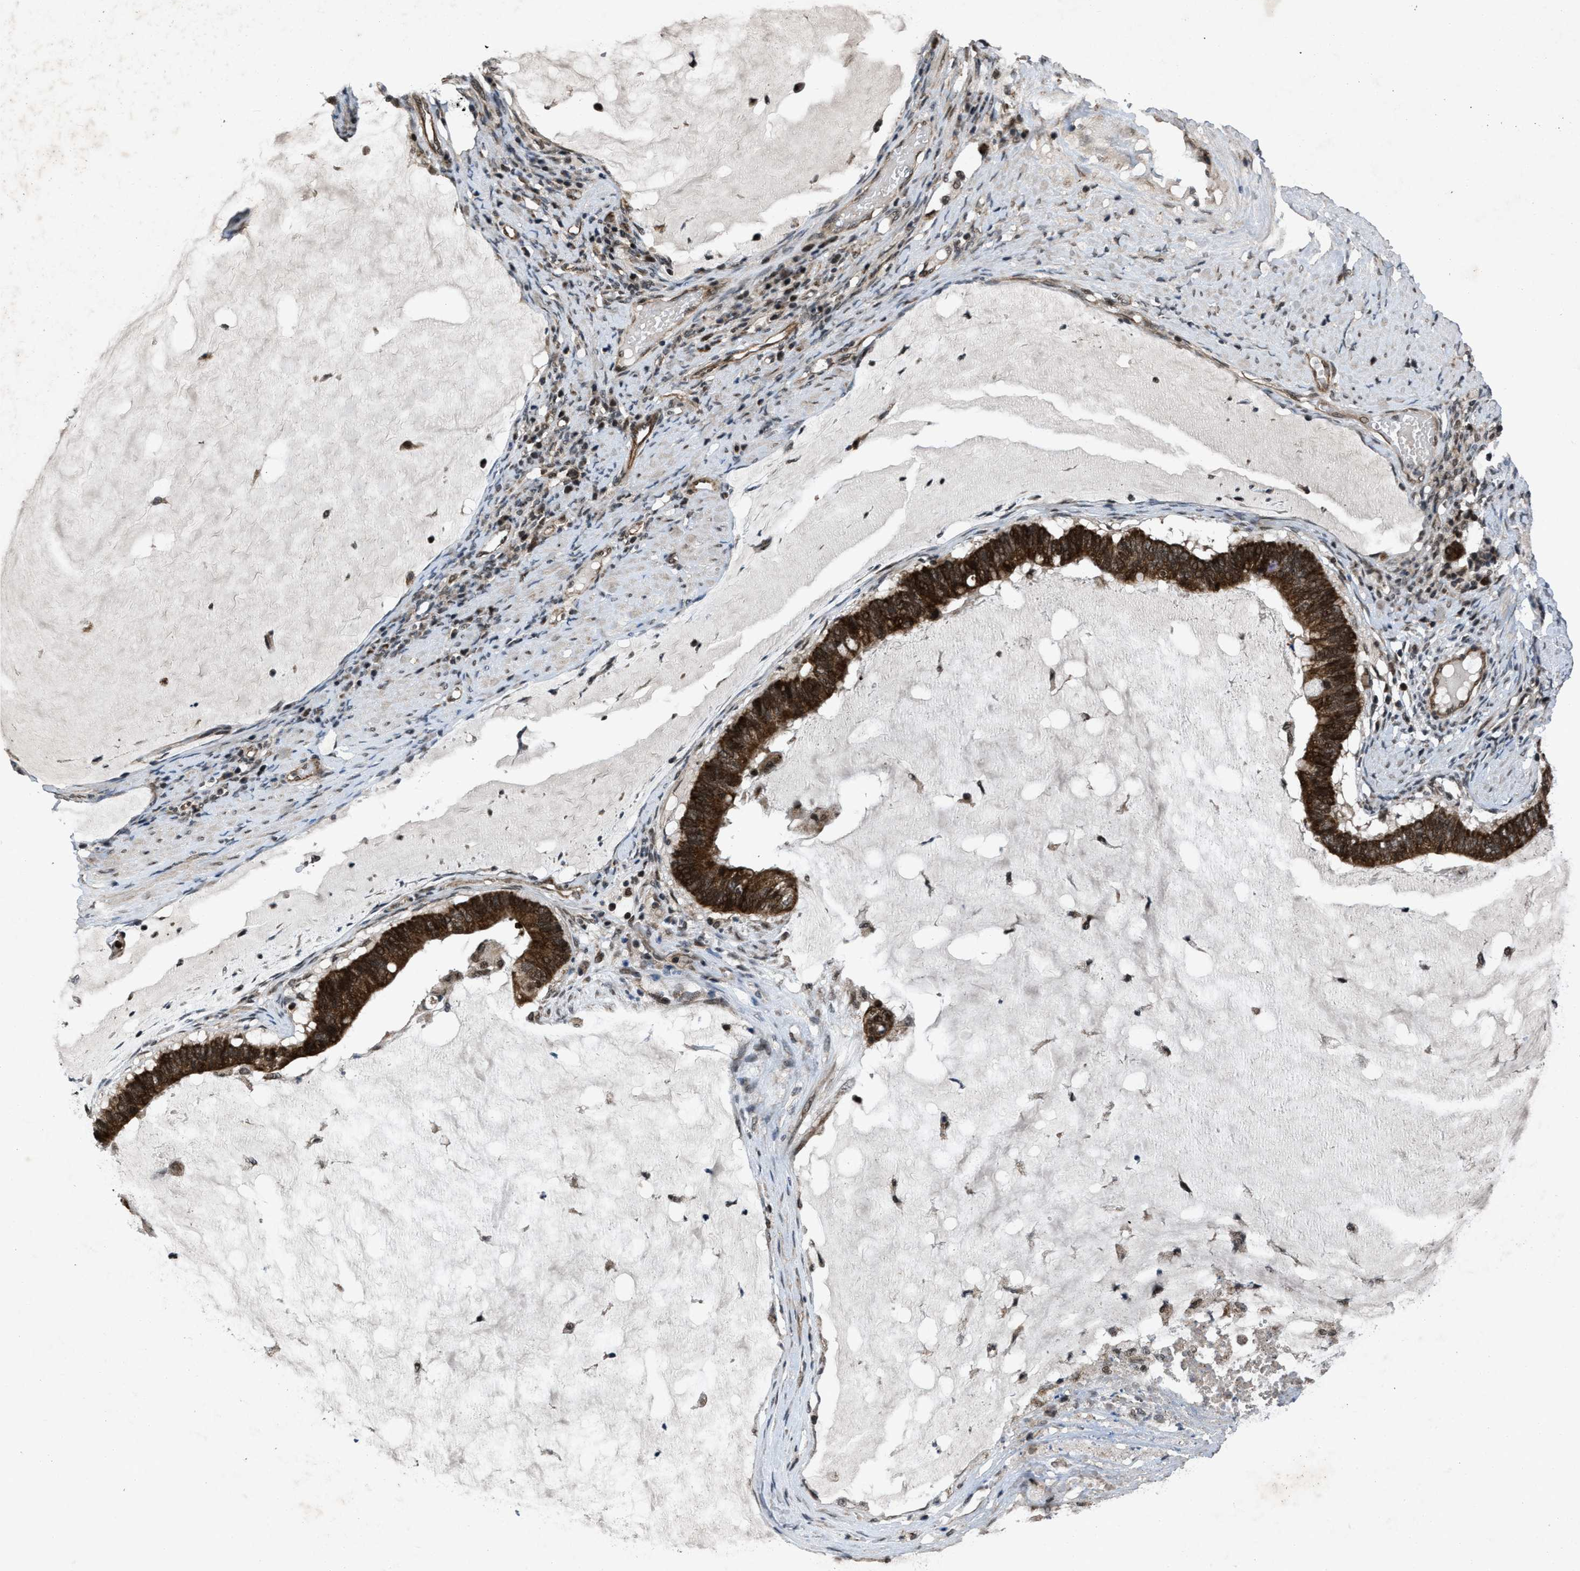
{"staining": {"intensity": "strong", "quantity": ">75%", "location": "cytoplasmic/membranous,nuclear"}, "tissue": "ovarian cancer", "cell_type": "Tumor cells", "image_type": "cancer", "snomed": [{"axis": "morphology", "description": "Cystadenocarcinoma, mucinous, NOS"}, {"axis": "topography", "description": "Ovary"}], "caption": "Tumor cells demonstrate high levels of strong cytoplasmic/membranous and nuclear expression in approximately >75% of cells in human ovarian mucinous cystadenocarcinoma.", "gene": "ZNHIT1", "patient": {"sex": "female", "age": 61}}